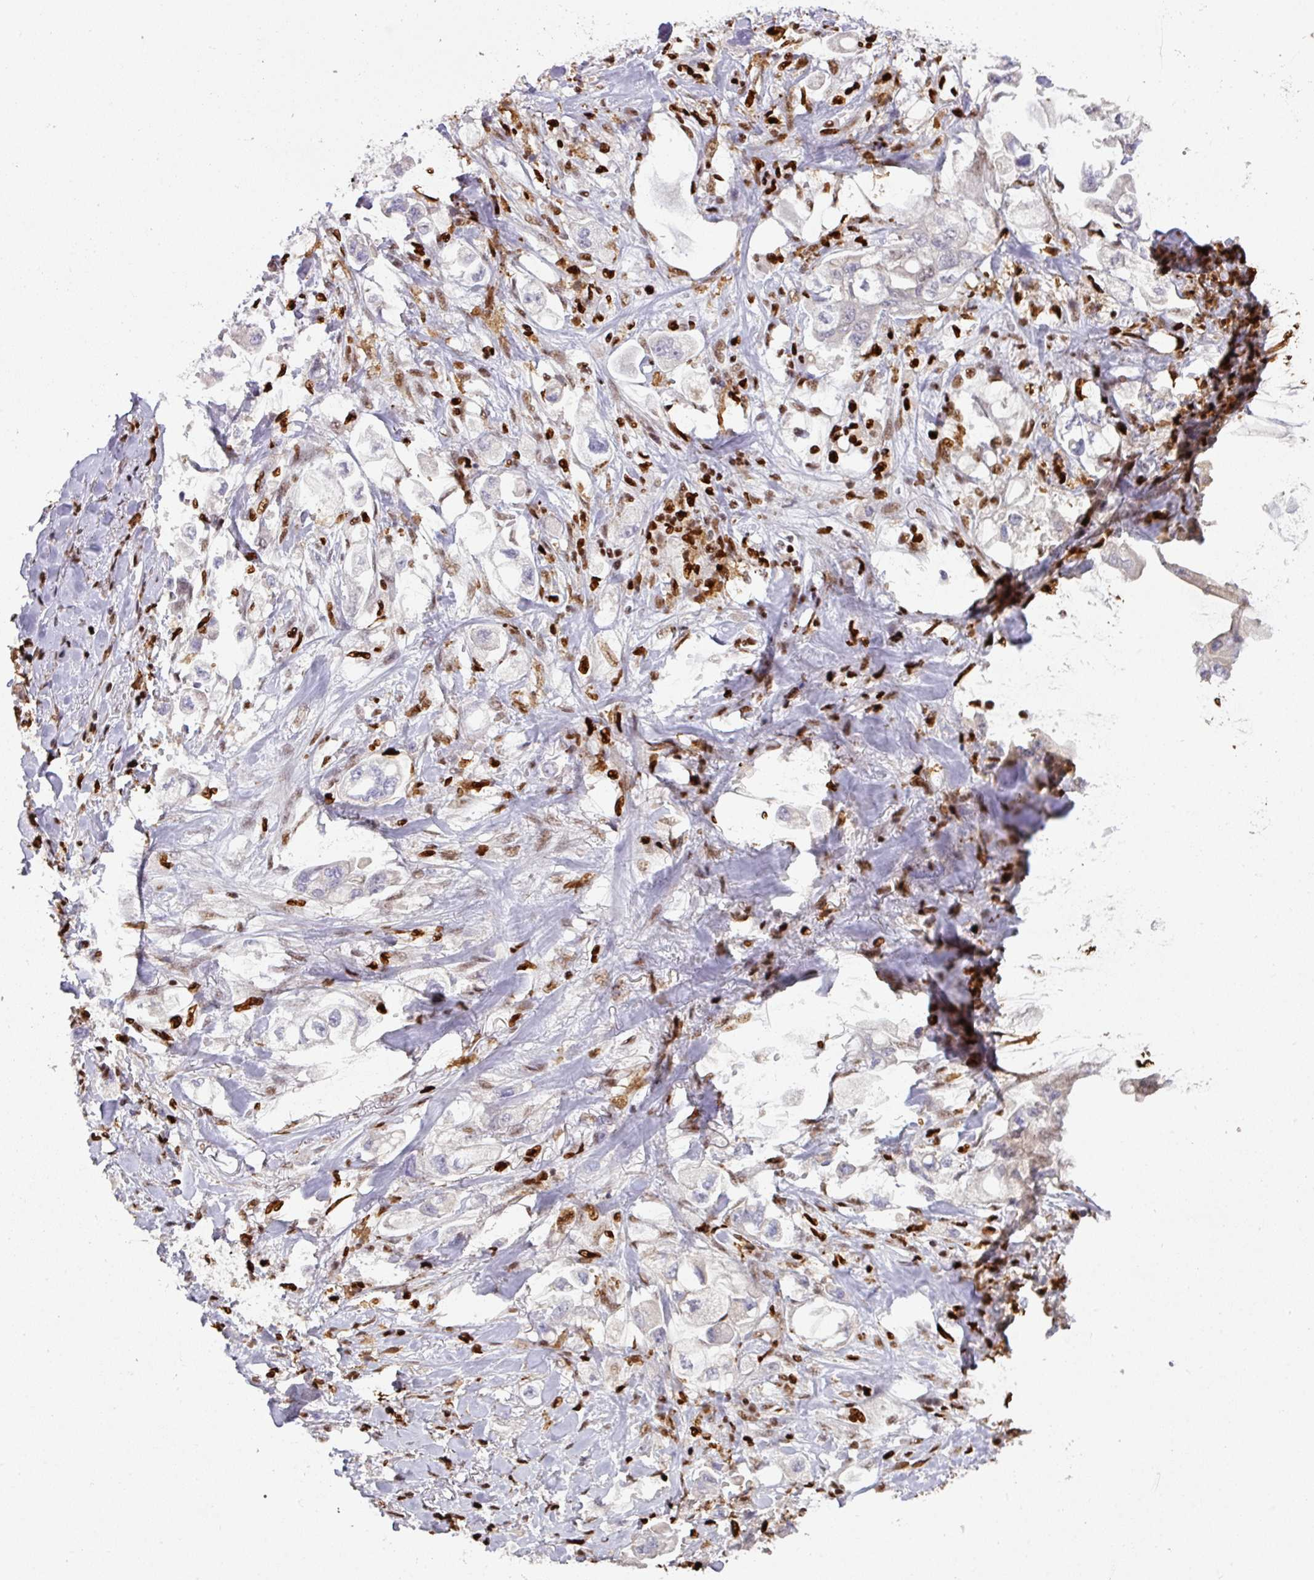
{"staining": {"intensity": "negative", "quantity": "none", "location": "none"}, "tissue": "stomach cancer", "cell_type": "Tumor cells", "image_type": "cancer", "snomed": [{"axis": "morphology", "description": "Adenocarcinoma, NOS"}, {"axis": "topography", "description": "Stomach"}], "caption": "Immunohistochemical staining of adenocarcinoma (stomach) exhibits no significant expression in tumor cells.", "gene": "SAMHD1", "patient": {"sex": "male", "age": 62}}